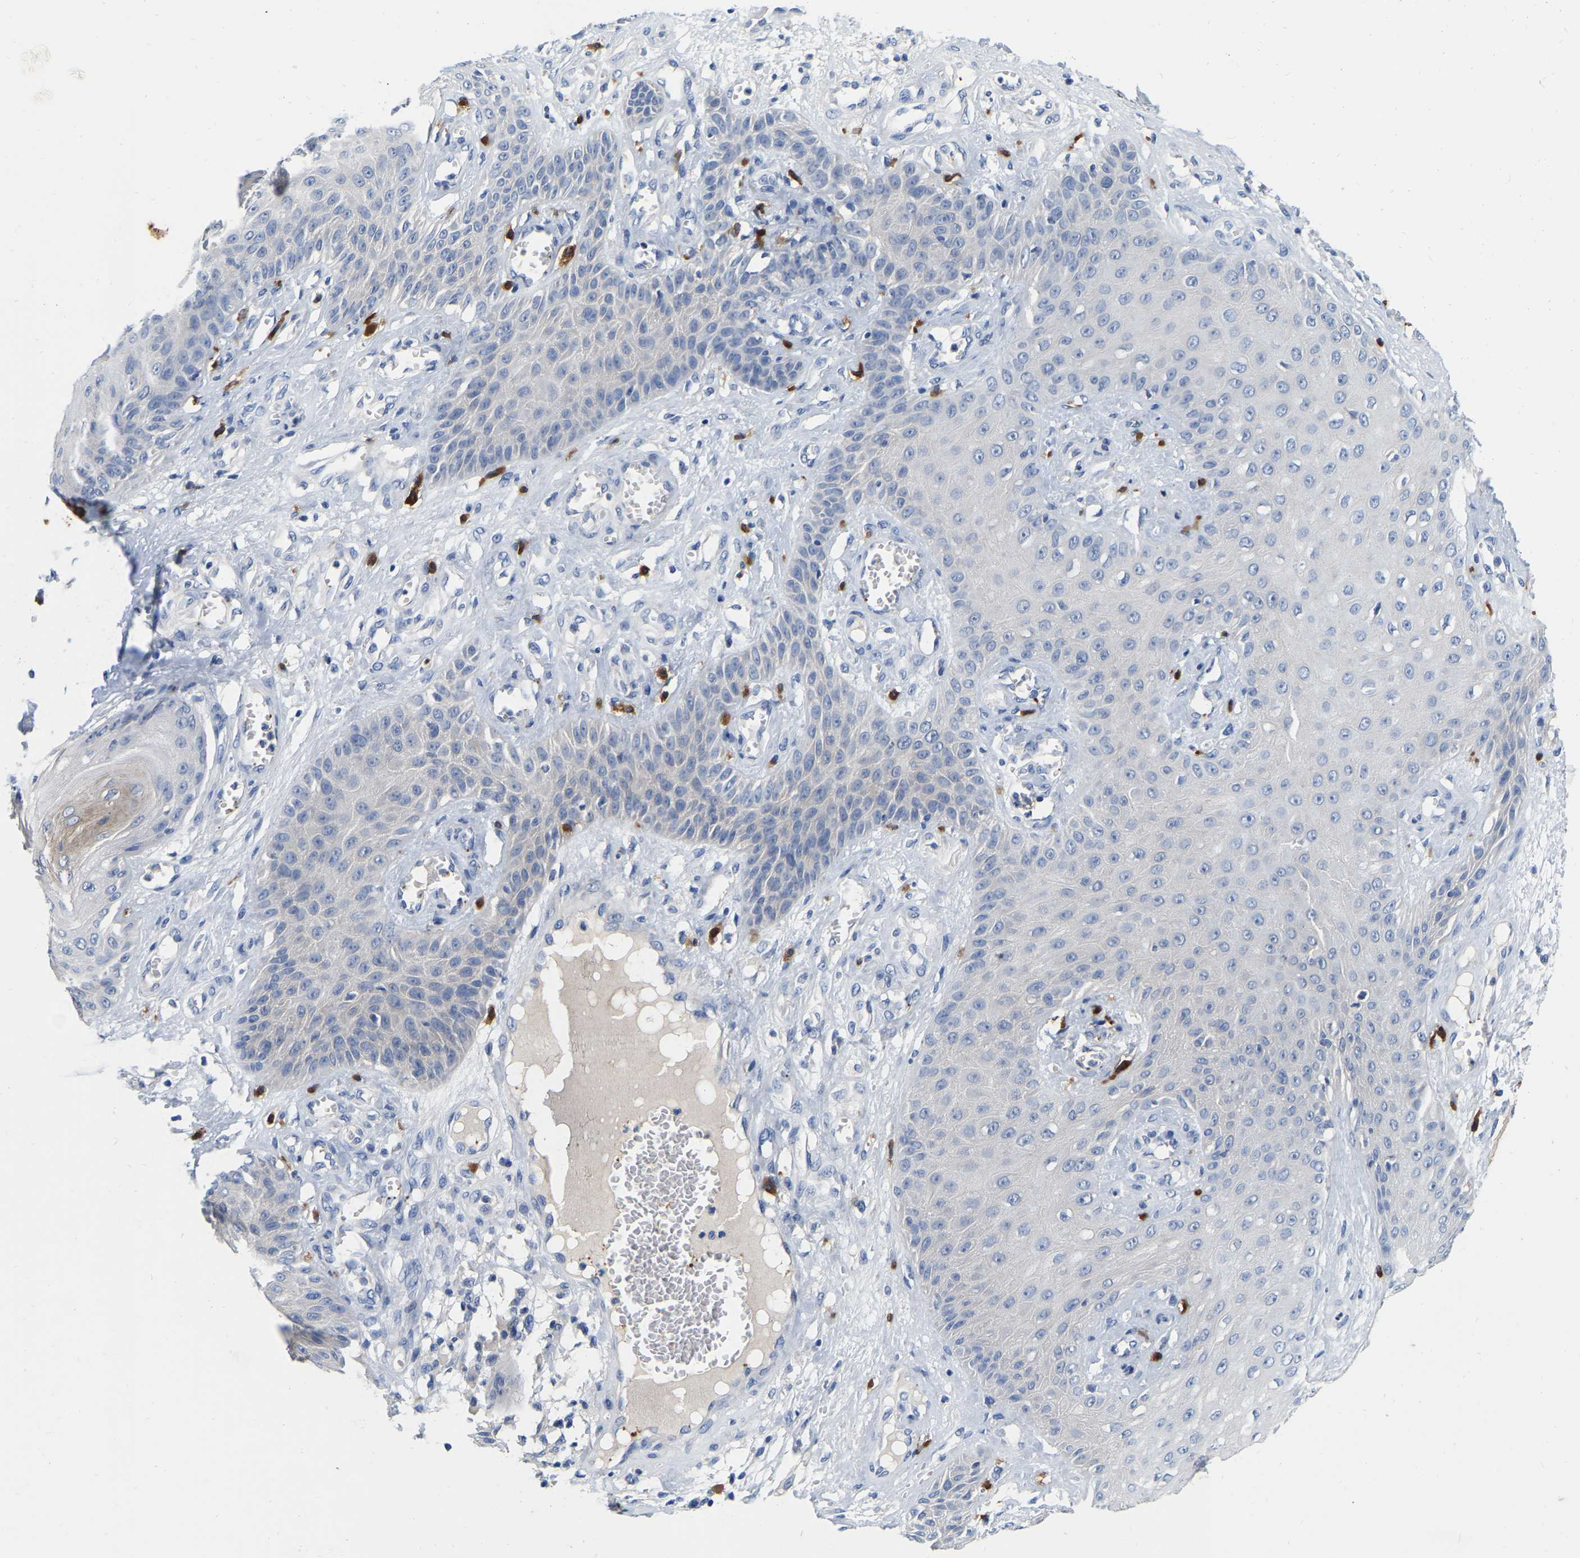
{"staining": {"intensity": "negative", "quantity": "none", "location": "none"}, "tissue": "skin cancer", "cell_type": "Tumor cells", "image_type": "cancer", "snomed": [{"axis": "morphology", "description": "Squamous cell carcinoma, NOS"}, {"axis": "topography", "description": "Skin"}], "caption": "This histopathology image is of skin cancer stained with immunohistochemistry (IHC) to label a protein in brown with the nuclei are counter-stained blue. There is no staining in tumor cells.", "gene": "RAB27B", "patient": {"sex": "male", "age": 74}}